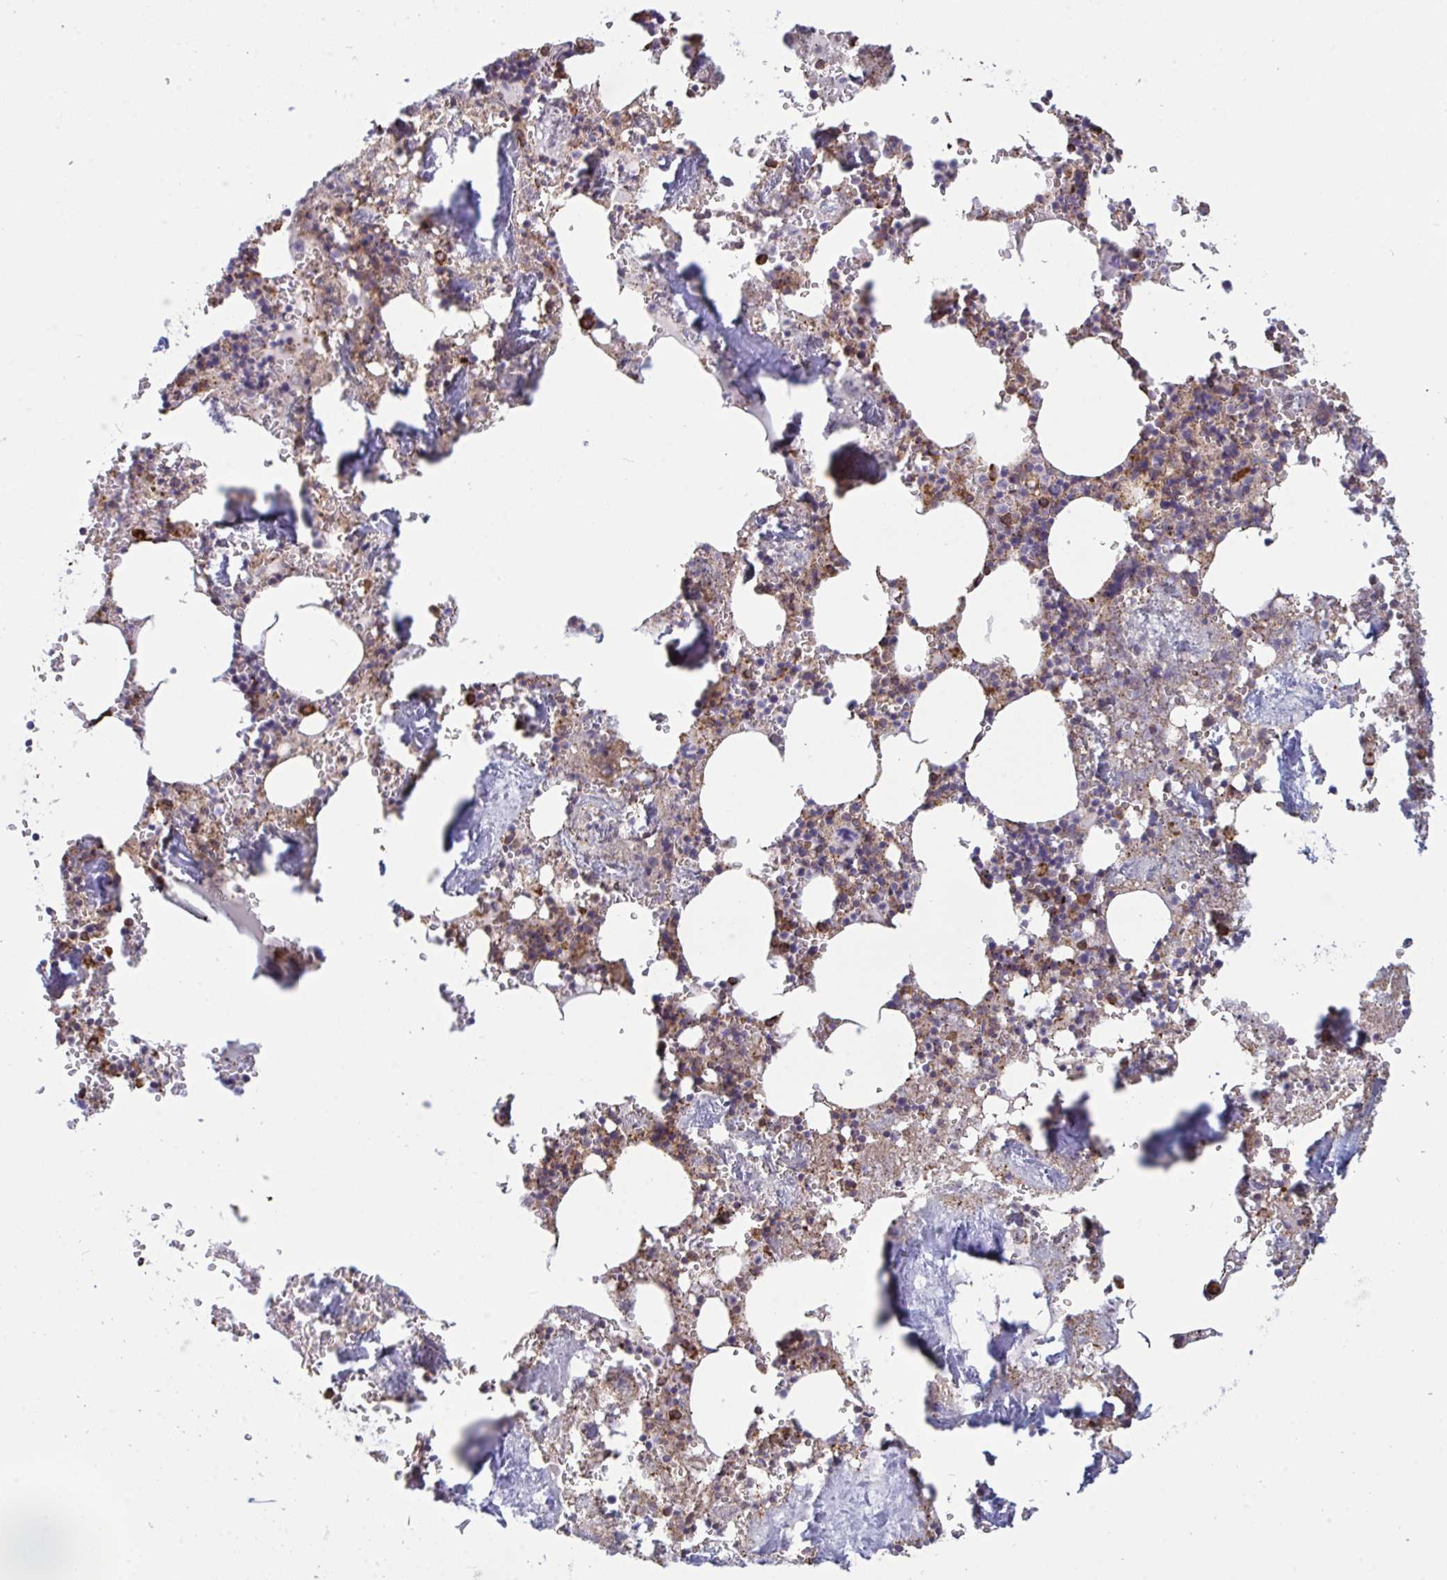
{"staining": {"intensity": "moderate", "quantity": "<25%", "location": "cytoplasmic/membranous"}, "tissue": "bone marrow", "cell_type": "Hematopoietic cells", "image_type": "normal", "snomed": [{"axis": "morphology", "description": "Normal tissue, NOS"}, {"axis": "topography", "description": "Bone marrow"}], "caption": "Bone marrow stained for a protein (brown) displays moderate cytoplasmic/membranous positive staining in about <25% of hematopoietic cells.", "gene": "MYMK", "patient": {"sex": "male", "age": 54}}